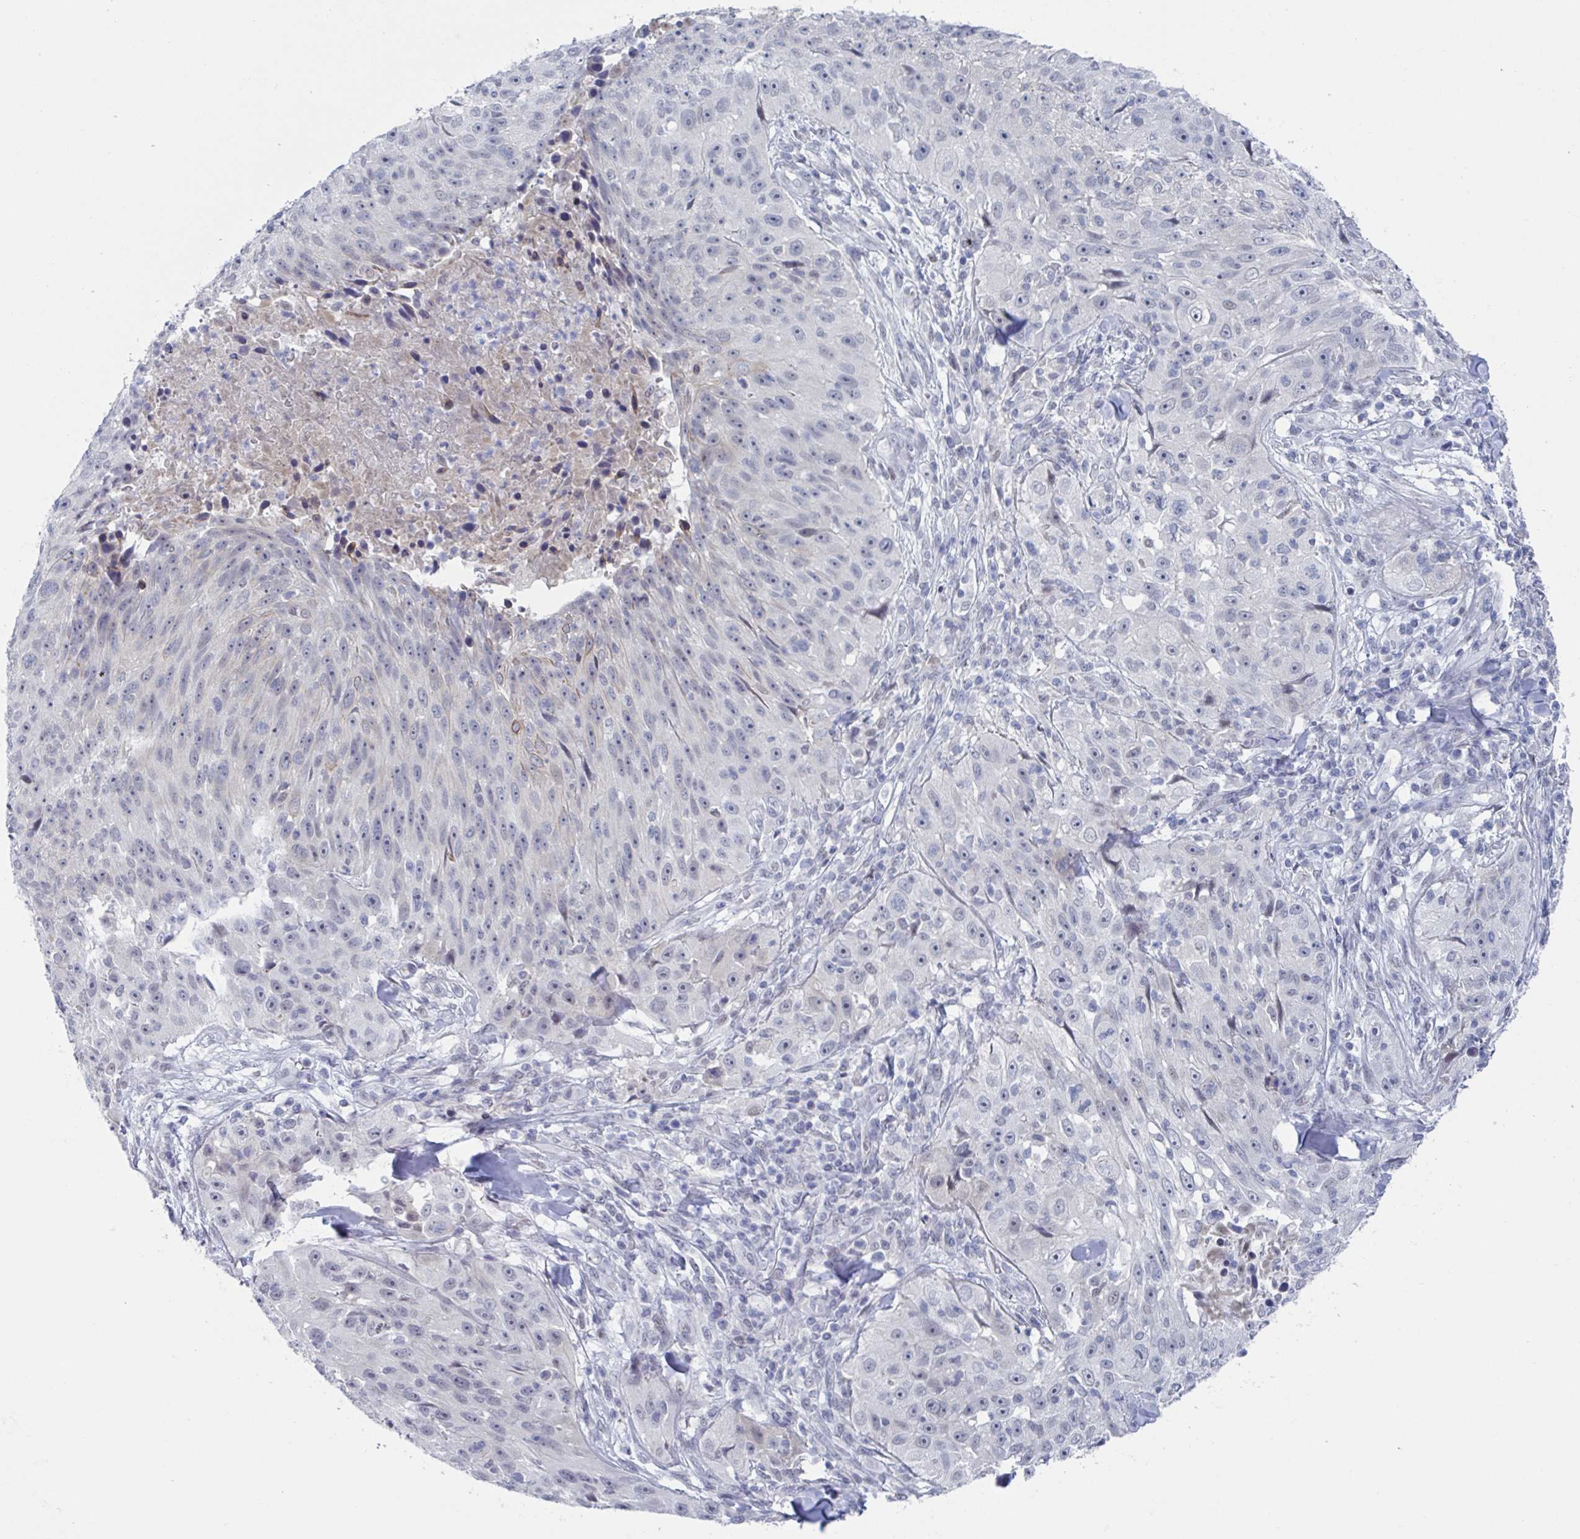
{"staining": {"intensity": "negative", "quantity": "none", "location": "none"}, "tissue": "skin cancer", "cell_type": "Tumor cells", "image_type": "cancer", "snomed": [{"axis": "morphology", "description": "Squamous cell carcinoma, NOS"}, {"axis": "topography", "description": "Skin"}], "caption": "The image reveals no staining of tumor cells in skin cancer (squamous cell carcinoma). The staining is performed using DAB (3,3'-diaminobenzidine) brown chromogen with nuclei counter-stained in using hematoxylin.", "gene": "KDM4D", "patient": {"sex": "female", "age": 87}}